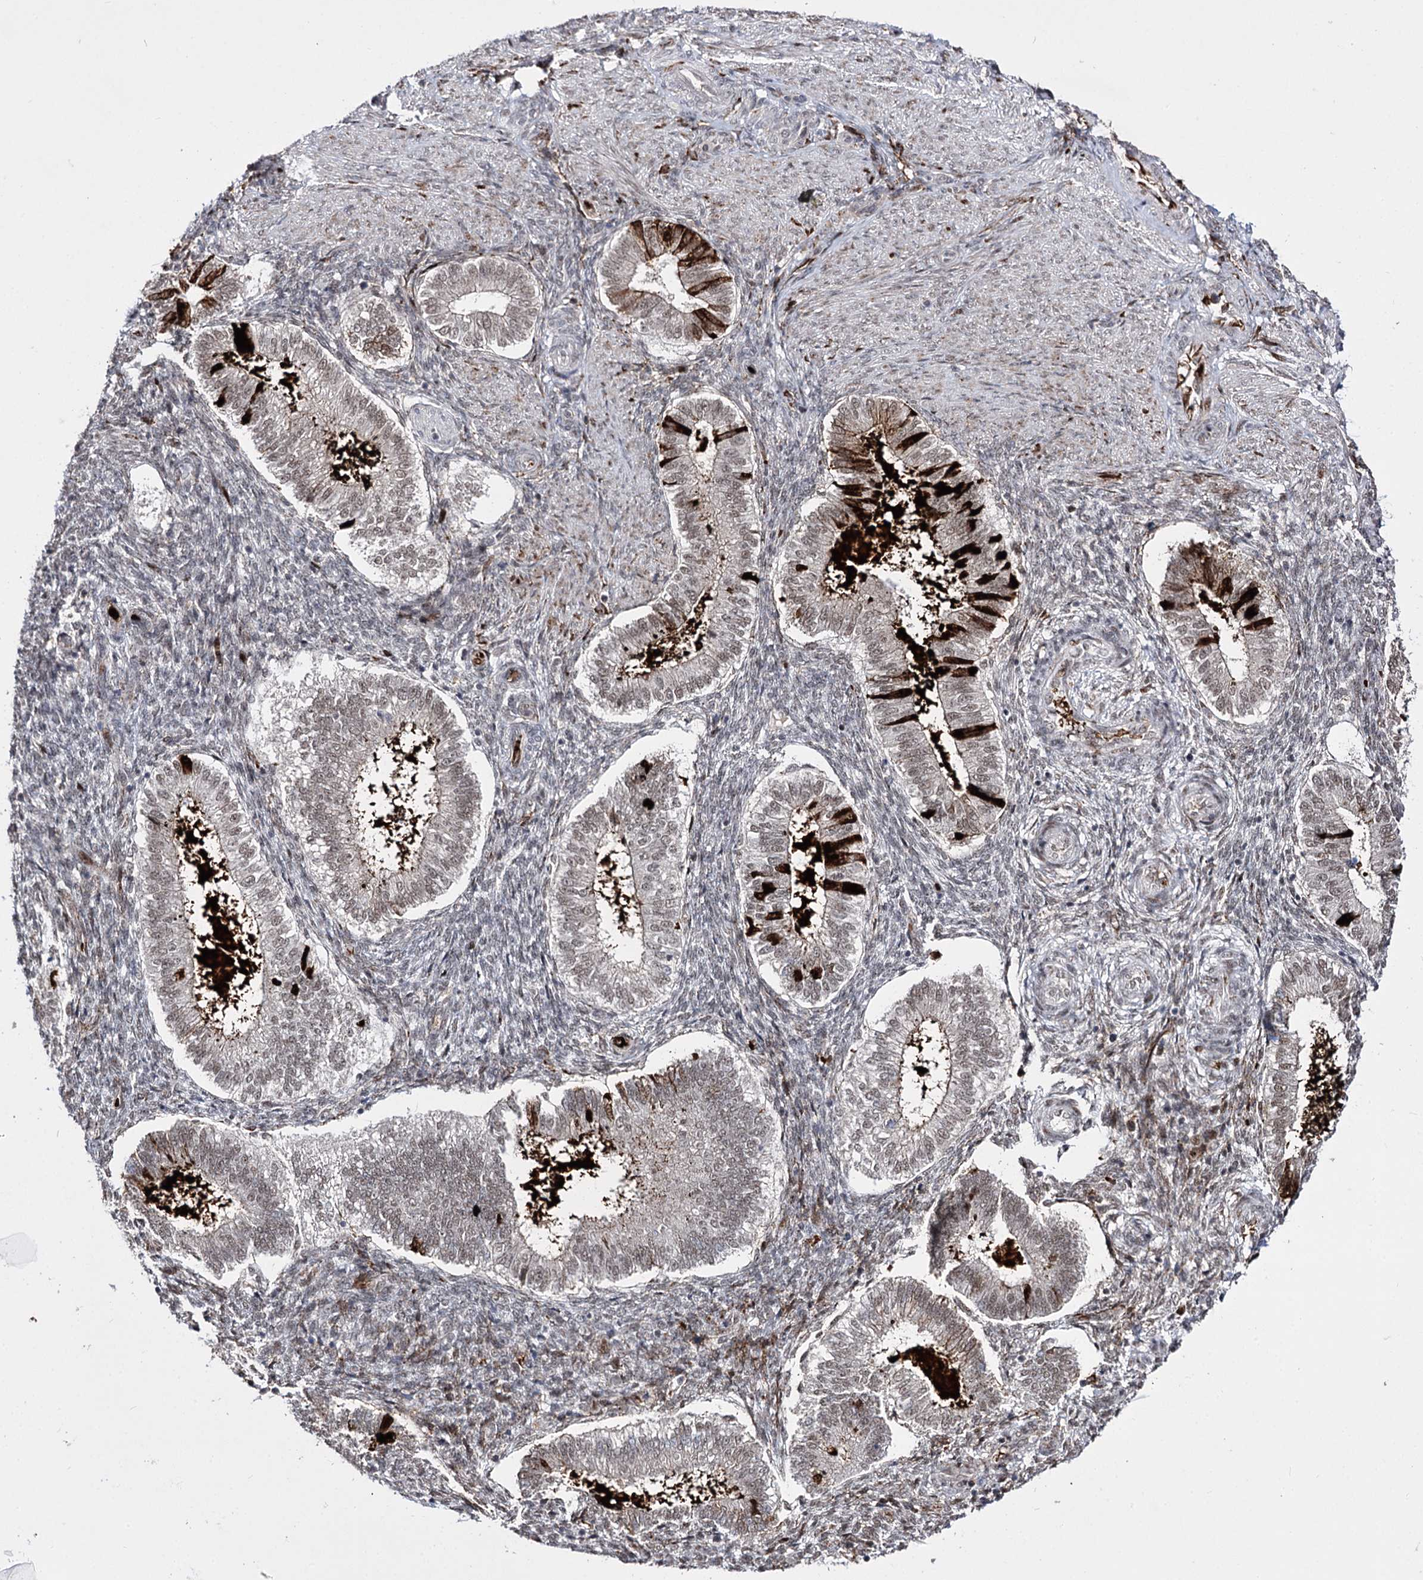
{"staining": {"intensity": "weak", "quantity": ">75%", "location": "nuclear"}, "tissue": "endometrium", "cell_type": "Cells in endometrial stroma", "image_type": "normal", "snomed": [{"axis": "morphology", "description": "Normal tissue, NOS"}, {"axis": "topography", "description": "Endometrium"}], "caption": "Immunohistochemistry (DAB) staining of unremarkable human endometrium reveals weak nuclear protein positivity in about >75% of cells in endometrial stroma.", "gene": "STOX1", "patient": {"sex": "female", "age": 25}}